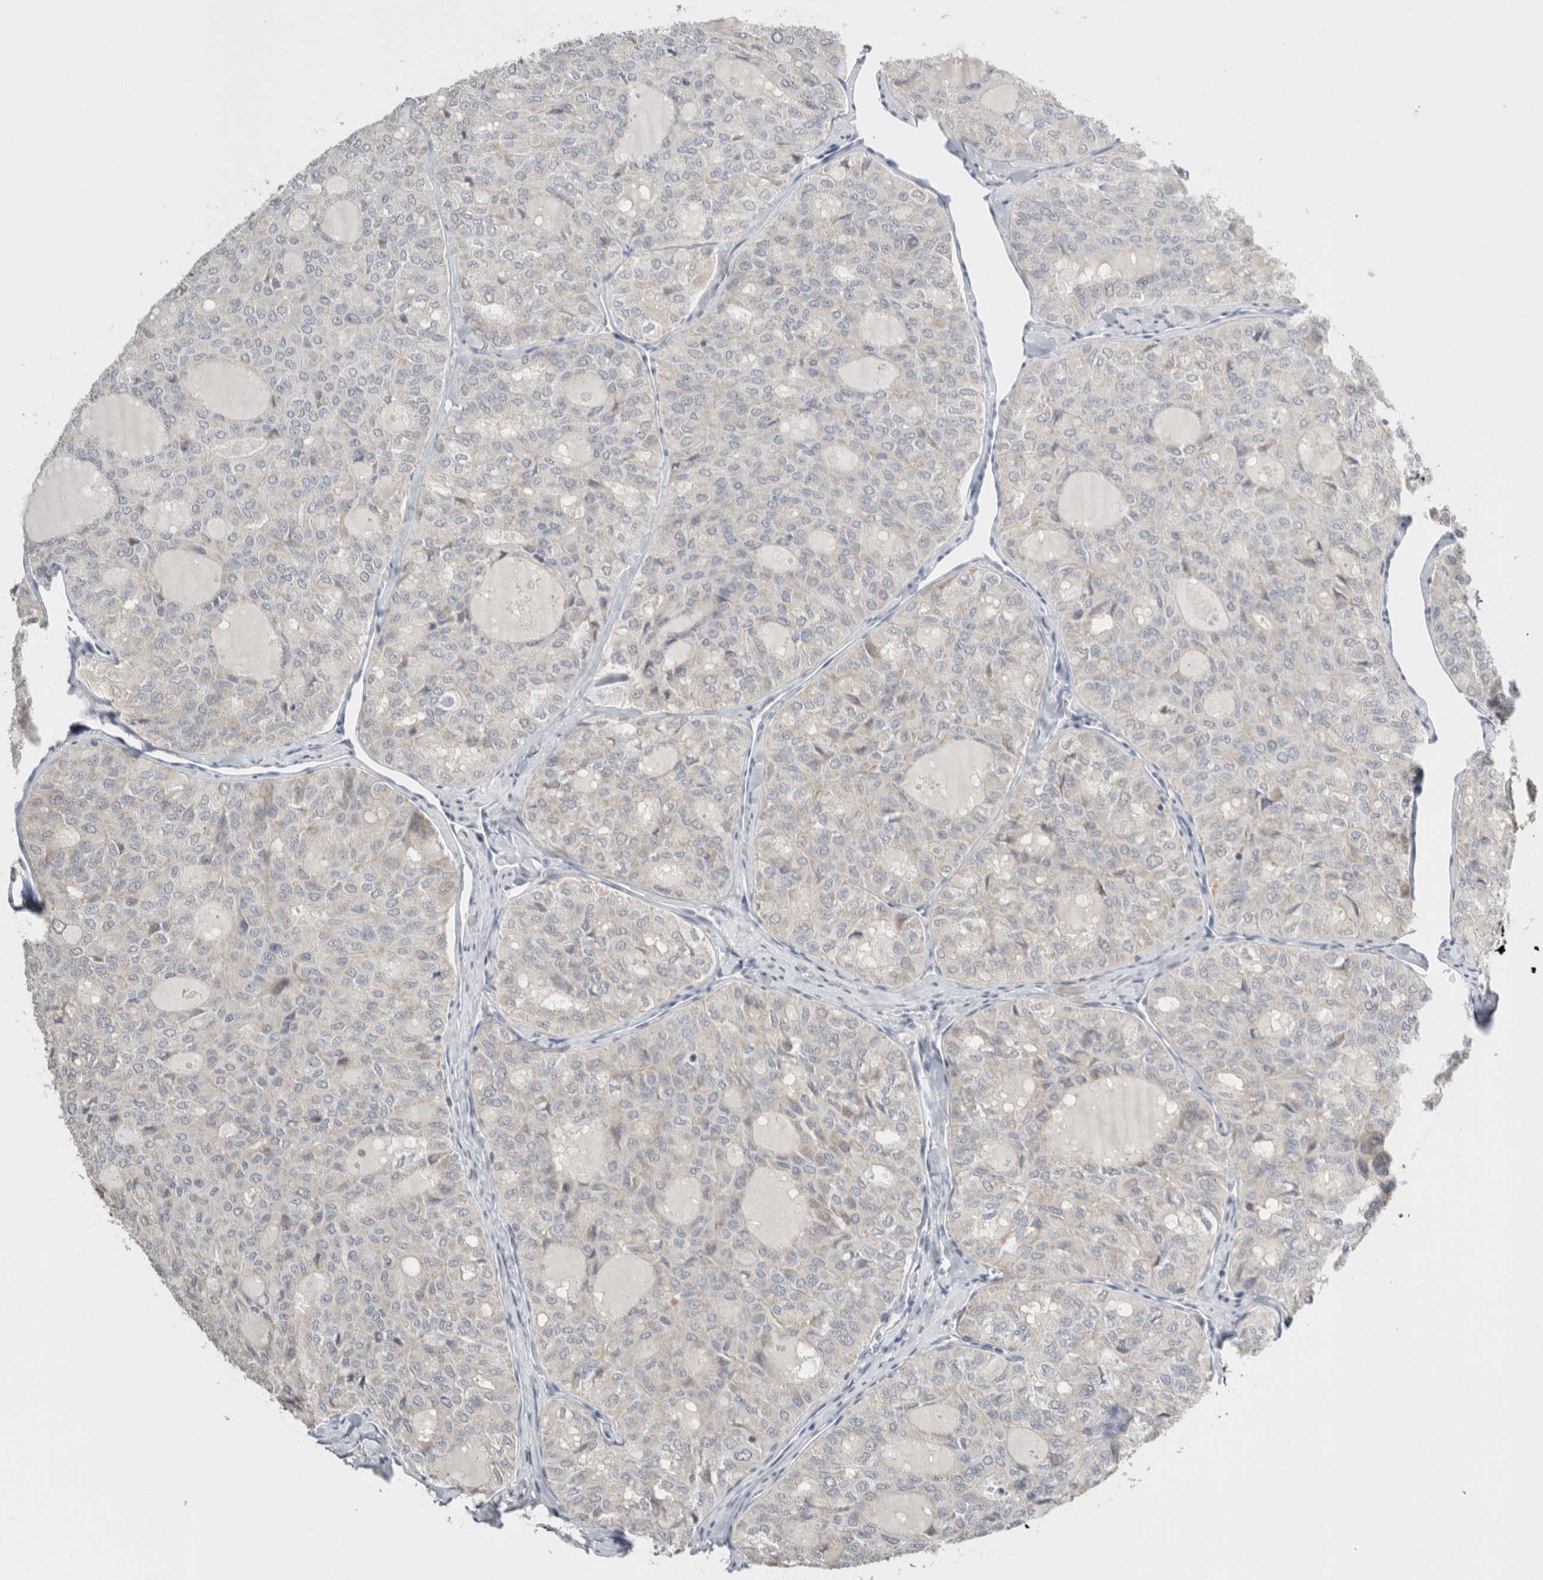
{"staining": {"intensity": "negative", "quantity": "none", "location": "none"}, "tissue": "thyroid cancer", "cell_type": "Tumor cells", "image_type": "cancer", "snomed": [{"axis": "morphology", "description": "Follicular adenoma carcinoma, NOS"}, {"axis": "topography", "description": "Thyroid gland"}], "caption": "DAB immunohistochemical staining of human thyroid cancer reveals no significant positivity in tumor cells.", "gene": "CRAT", "patient": {"sex": "male", "age": 75}}